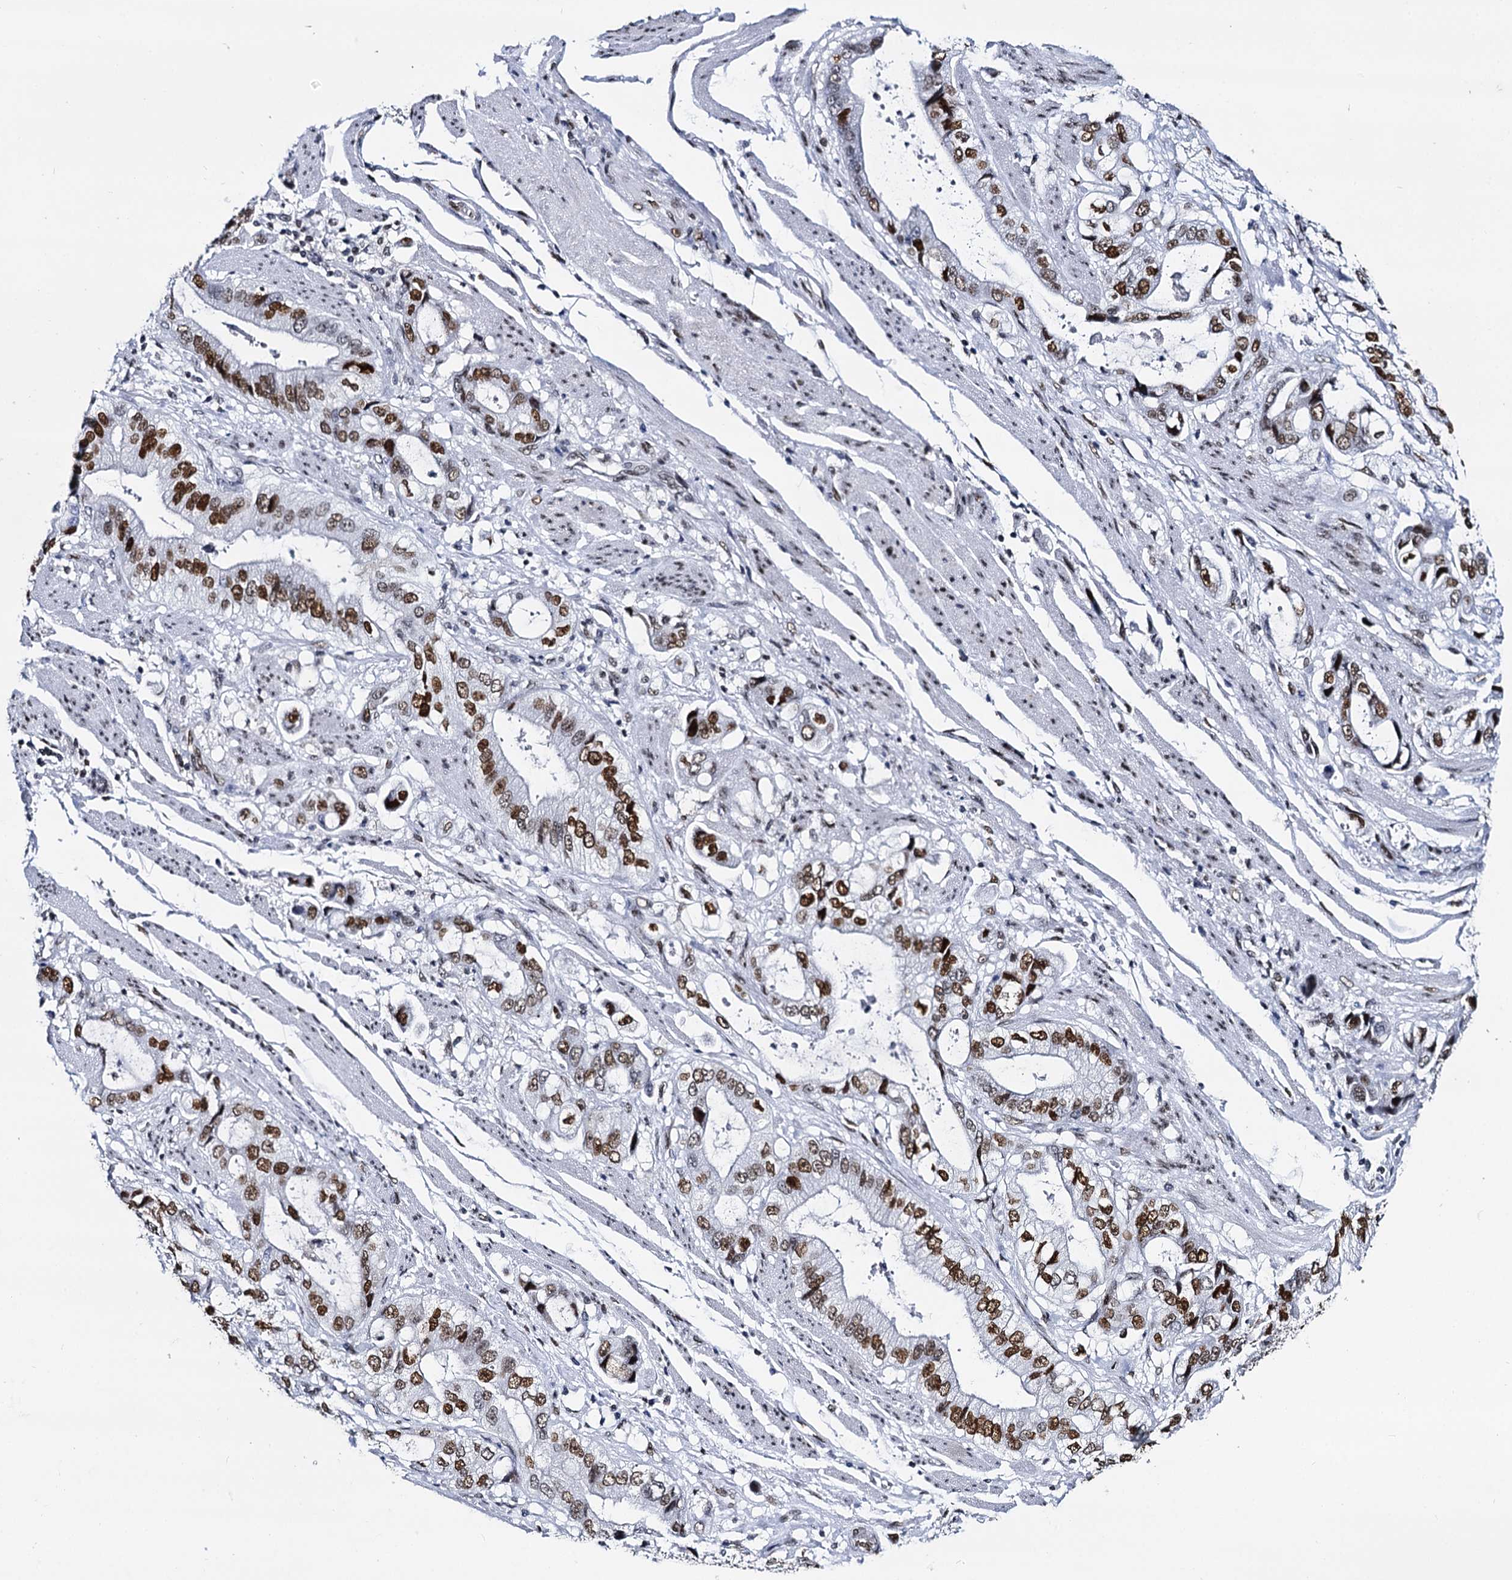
{"staining": {"intensity": "strong", "quantity": ">75%", "location": "nuclear"}, "tissue": "stomach cancer", "cell_type": "Tumor cells", "image_type": "cancer", "snomed": [{"axis": "morphology", "description": "Adenocarcinoma, NOS"}, {"axis": "topography", "description": "Stomach"}], "caption": "Brown immunohistochemical staining in human stomach cancer shows strong nuclear staining in about >75% of tumor cells.", "gene": "CMAS", "patient": {"sex": "male", "age": 62}}